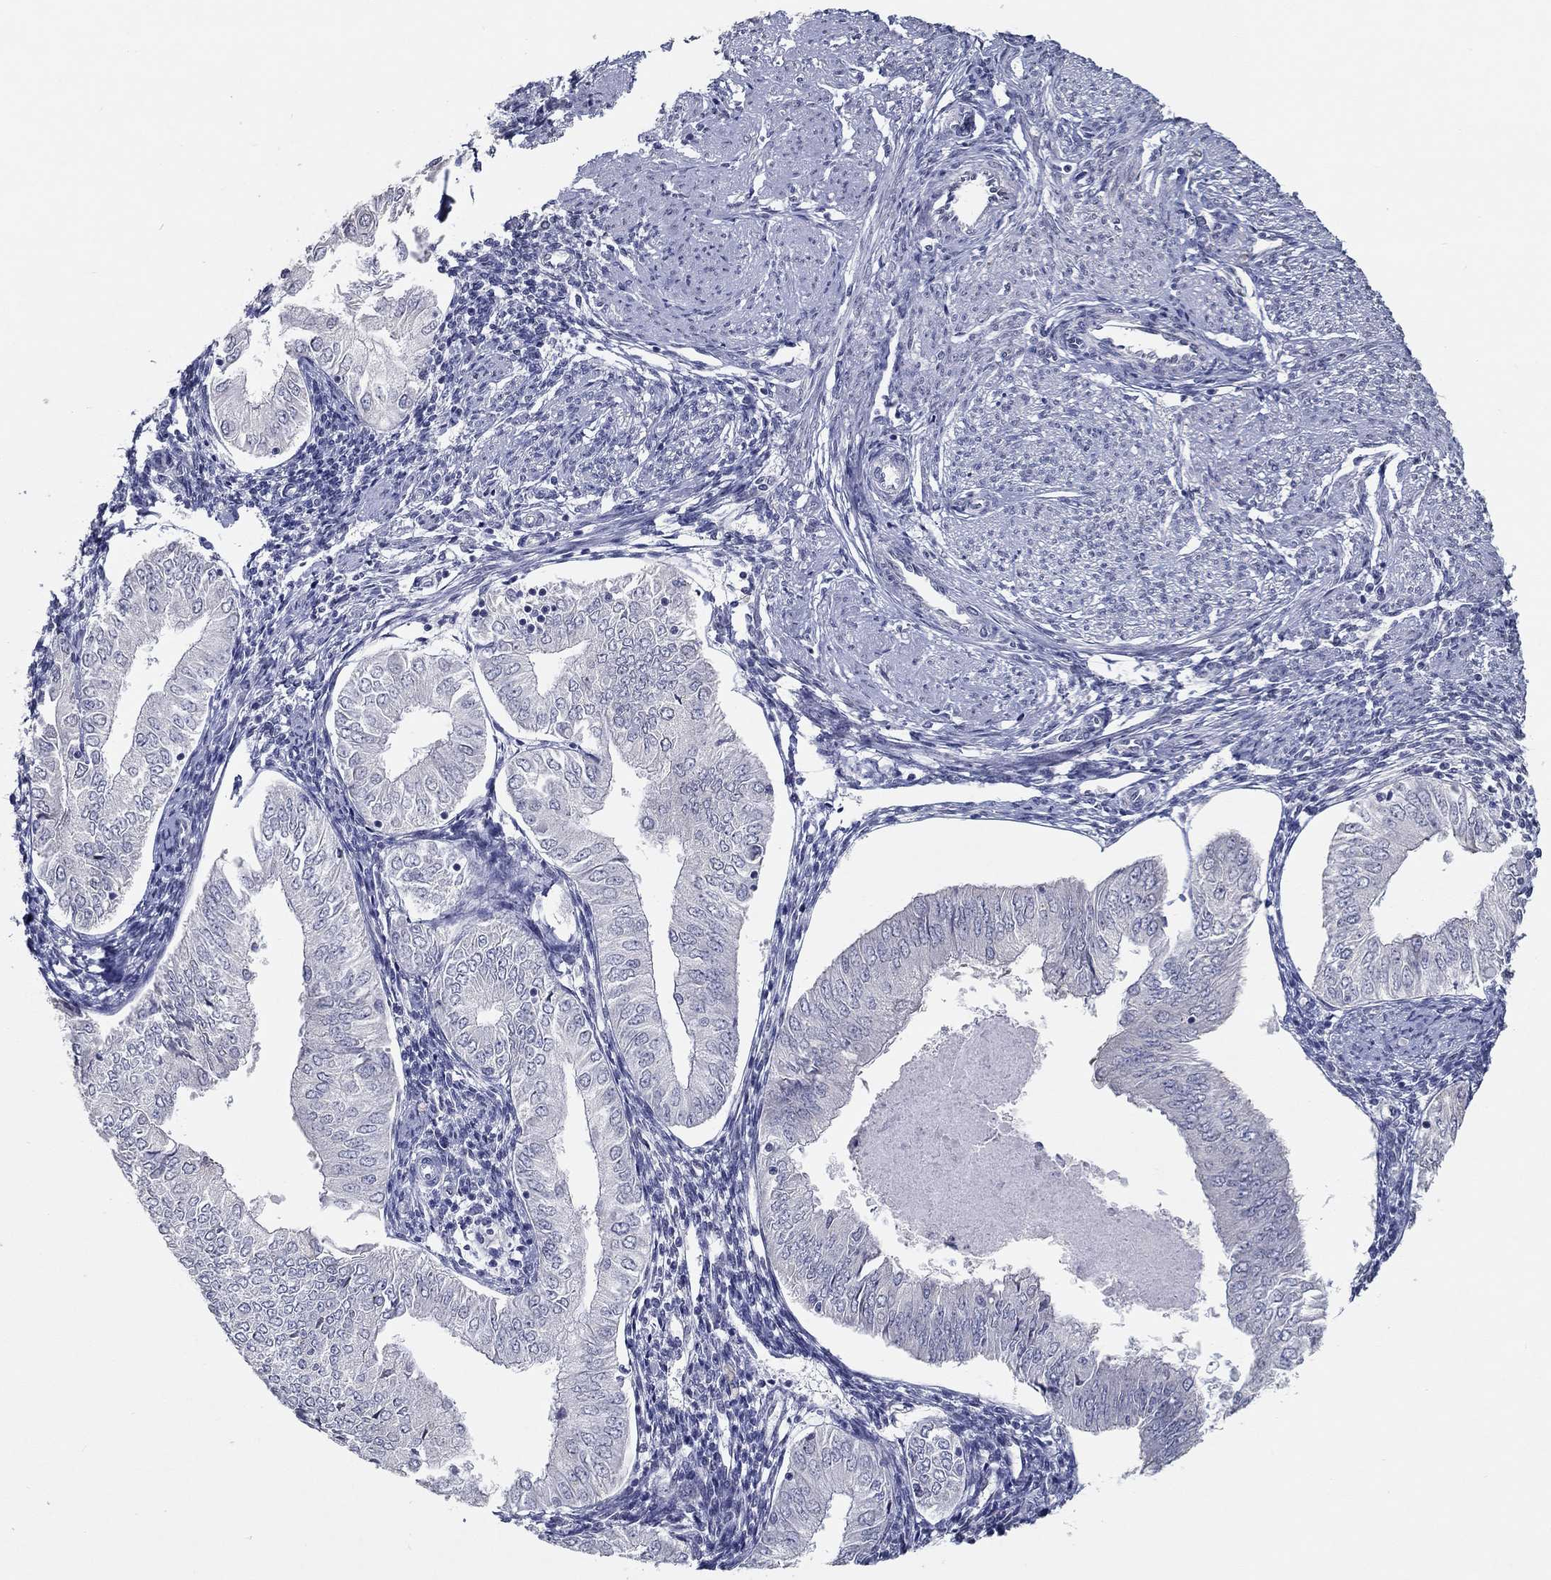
{"staining": {"intensity": "negative", "quantity": "none", "location": "none"}, "tissue": "endometrial cancer", "cell_type": "Tumor cells", "image_type": "cancer", "snomed": [{"axis": "morphology", "description": "Adenocarcinoma, NOS"}, {"axis": "topography", "description": "Endometrium"}], "caption": "Tumor cells show no significant protein expression in adenocarcinoma (endometrial).", "gene": "NUP155", "patient": {"sex": "female", "age": 53}}